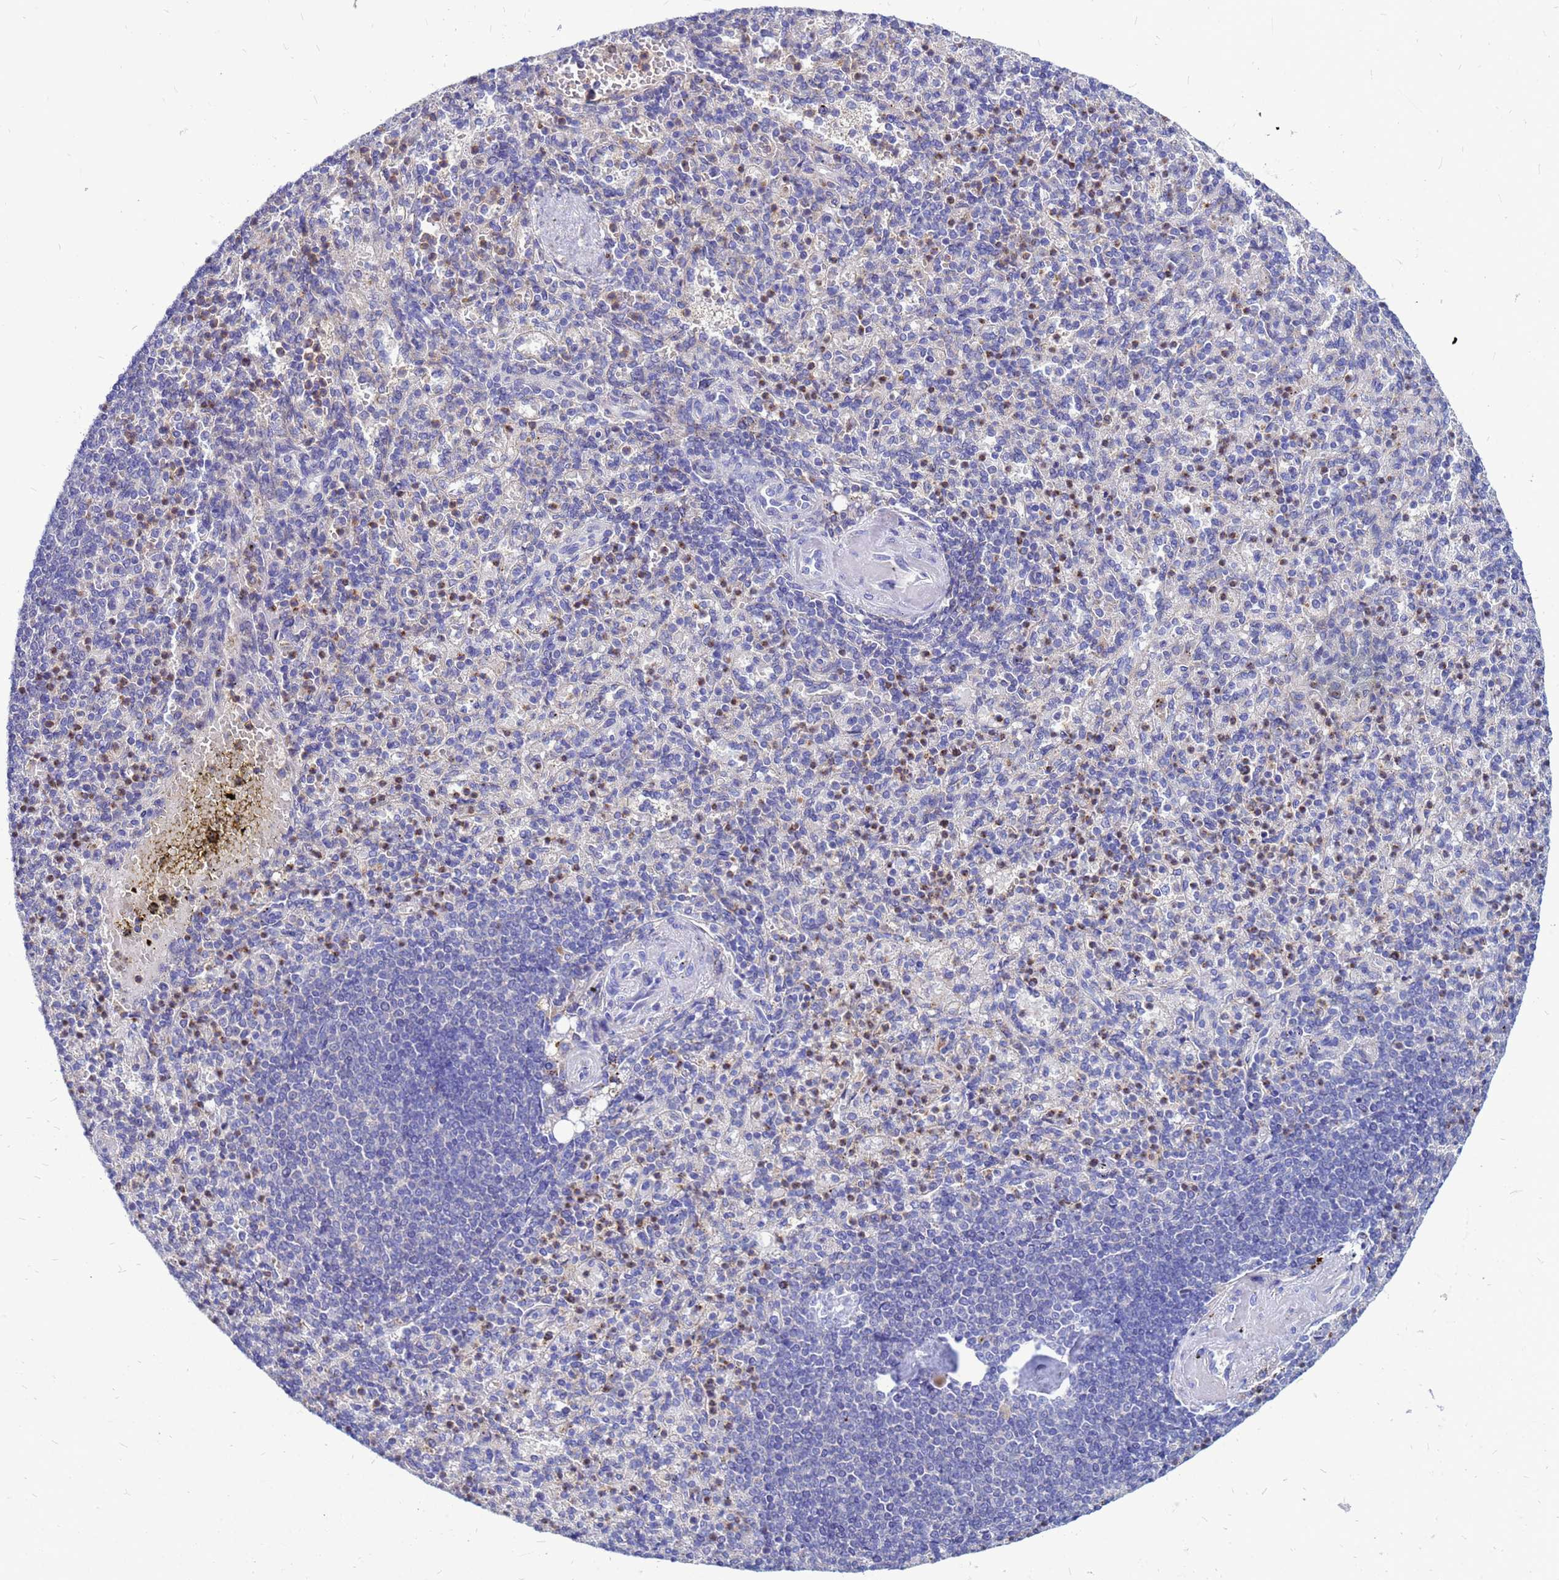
{"staining": {"intensity": "moderate", "quantity": "<25%", "location": "cytoplasmic/membranous"}, "tissue": "spleen", "cell_type": "Cells in red pulp", "image_type": "normal", "snomed": [{"axis": "morphology", "description": "Normal tissue, NOS"}, {"axis": "topography", "description": "Spleen"}], "caption": "Immunohistochemical staining of unremarkable spleen exhibits low levels of moderate cytoplasmic/membranous staining in approximately <25% of cells in red pulp.", "gene": "FHIP1A", "patient": {"sex": "female", "age": 74}}